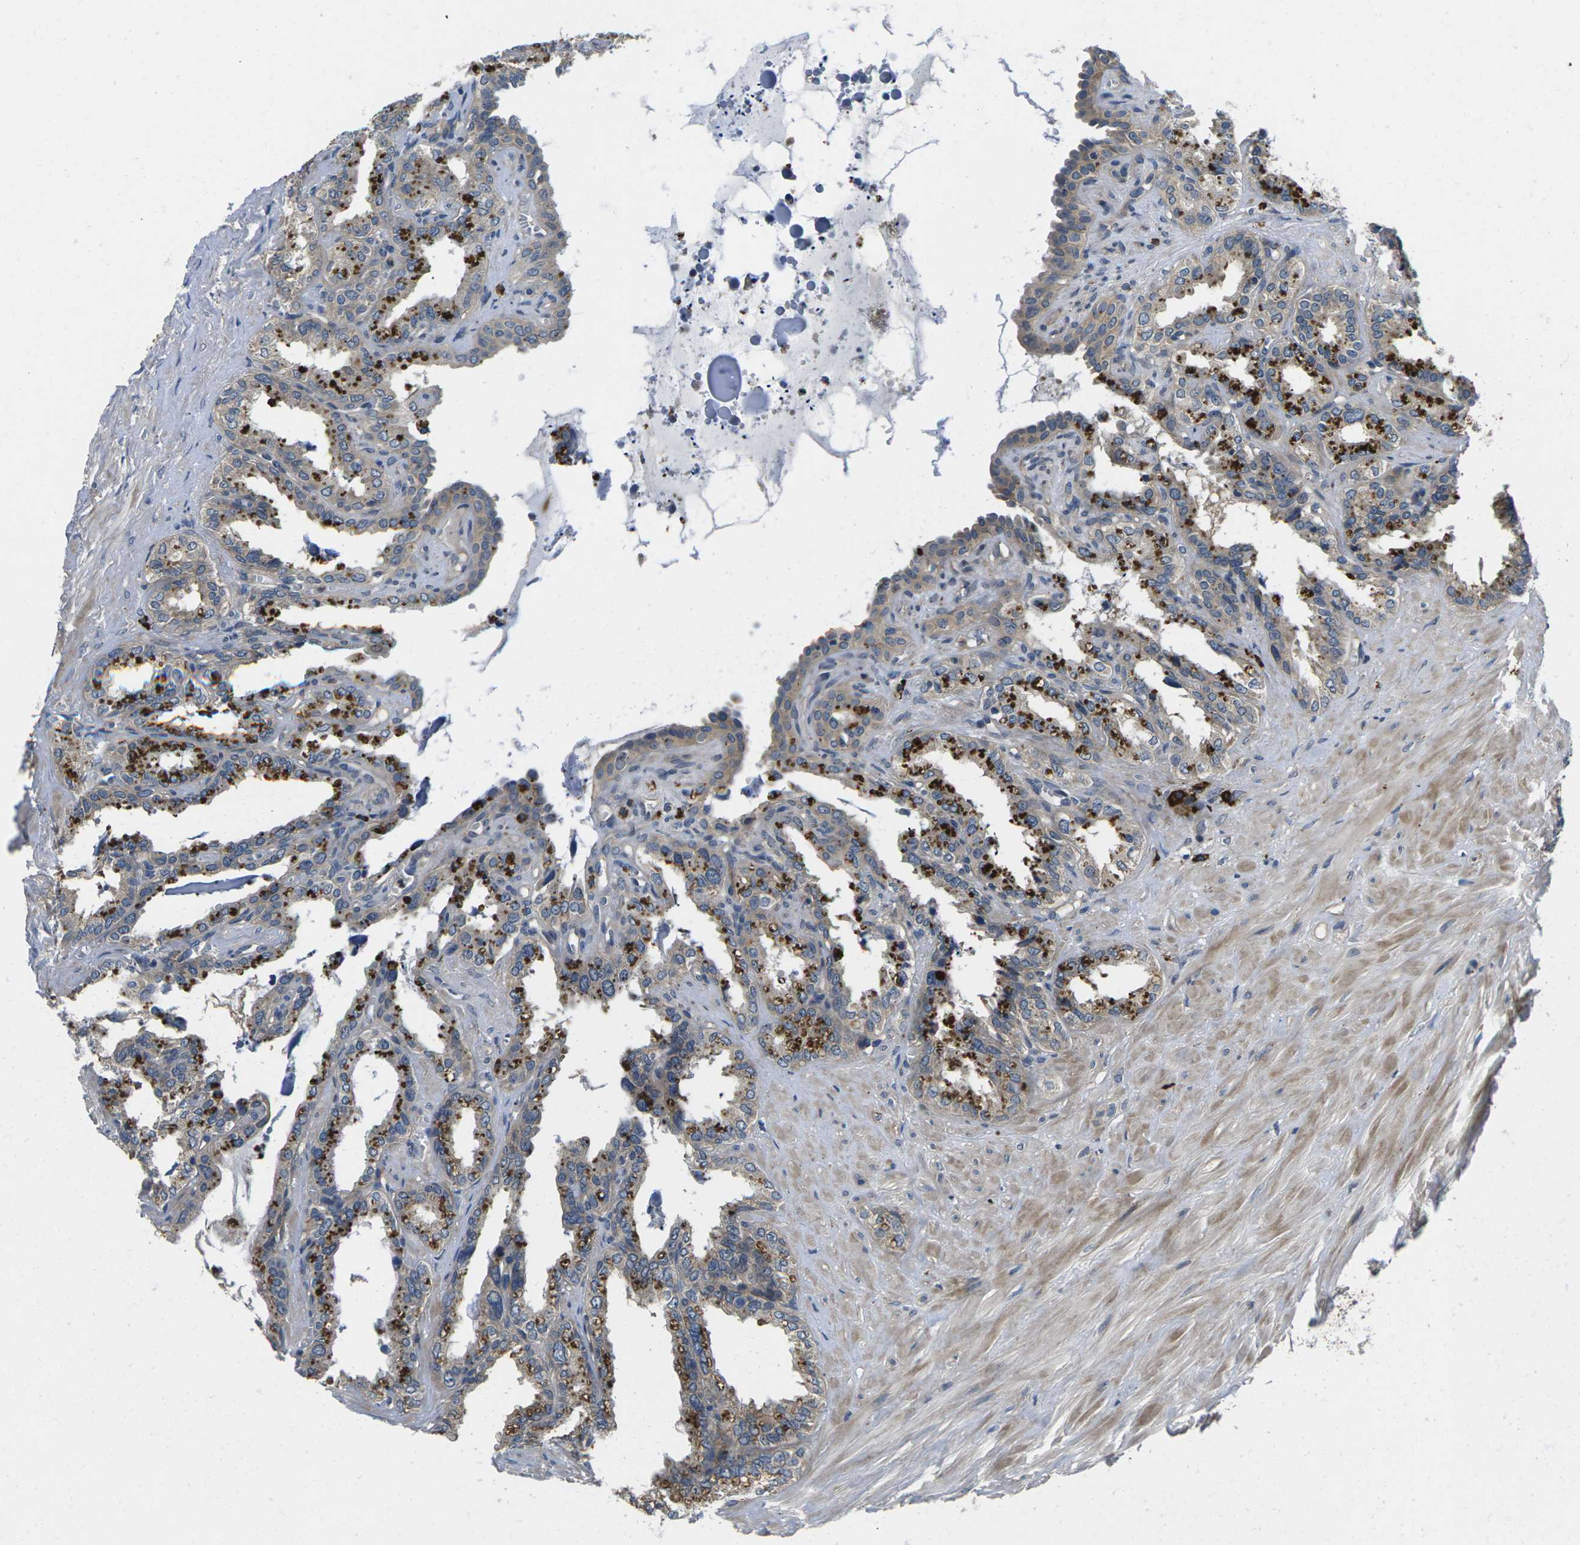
{"staining": {"intensity": "moderate", "quantity": "25%-75%", "location": "cytoplasmic/membranous"}, "tissue": "seminal vesicle", "cell_type": "Glandular cells", "image_type": "normal", "snomed": [{"axis": "morphology", "description": "Normal tissue, NOS"}, {"axis": "topography", "description": "Seminal veicle"}], "caption": "Immunohistochemical staining of unremarkable human seminal vesicle shows medium levels of moderate cytoplasmic/membranous staining in about 25%-75% of glandular cells. Nuclei are stained in blue.", "gene": "PLCE1", "patient": {"sex": "male", "age": 64}}